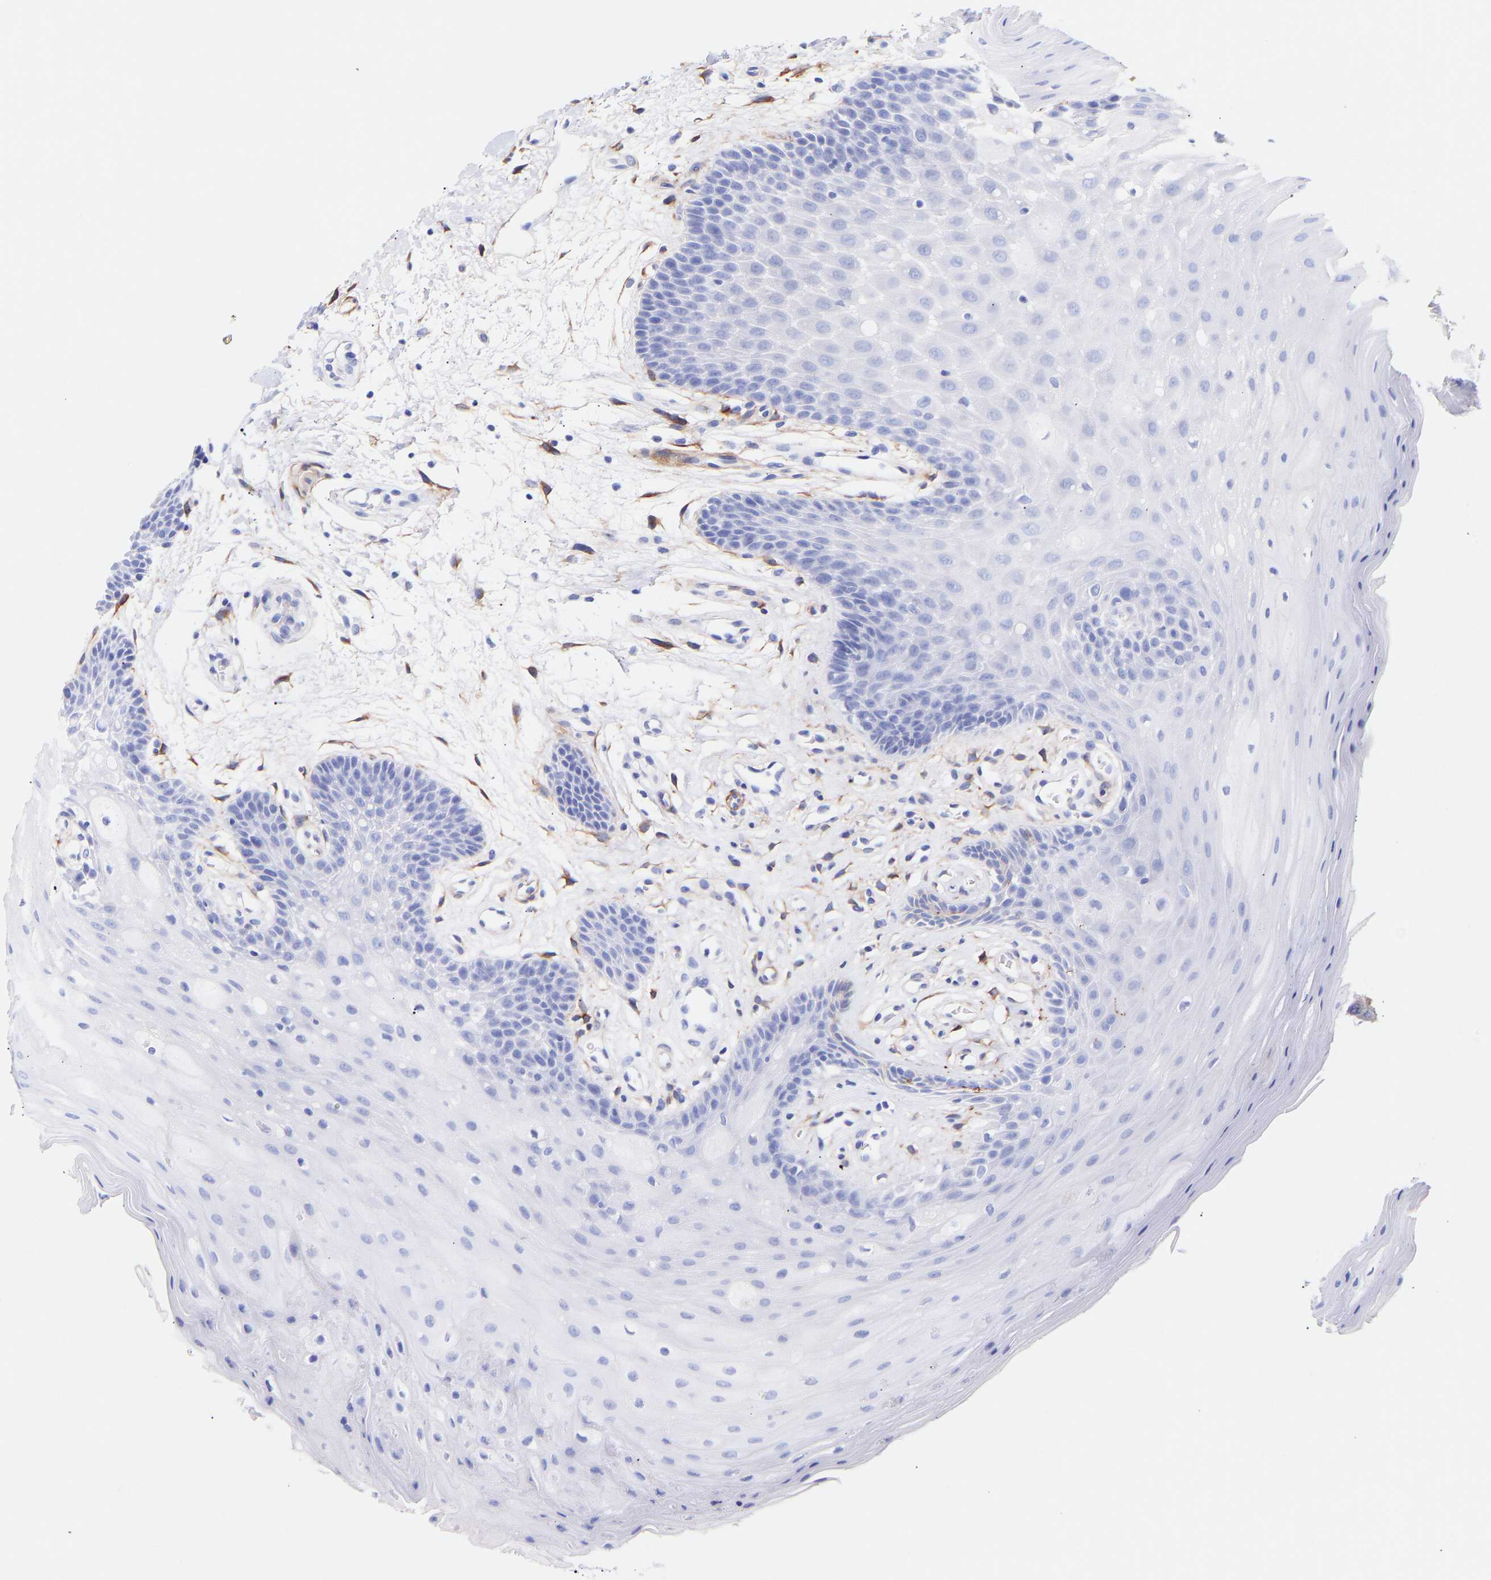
{"staining": {"intensity": "negative", "quantity": "none", "location": "none"}, "tissue": "oral mucosa", "cell_type": "Squamous epithelial cells", "image_type": "normal", "snomed": [{"axis": "morphology", "description": "Normal tissue, NOS"}, {"axis": "morphology", "description": "Squamous cell carcinoma, NOS"}, {"axis": "topography", "description": "Oral tissue"}, {"axis": "topography", "description": "Head-Neck"}], "caption": "The image exhibits no staining of squamous epithelial cells in unremarkable oral mucosa. Nuclei are stained in blue.", "gene": "AMPH", "patient": {"sex": "male", "age": 71}}